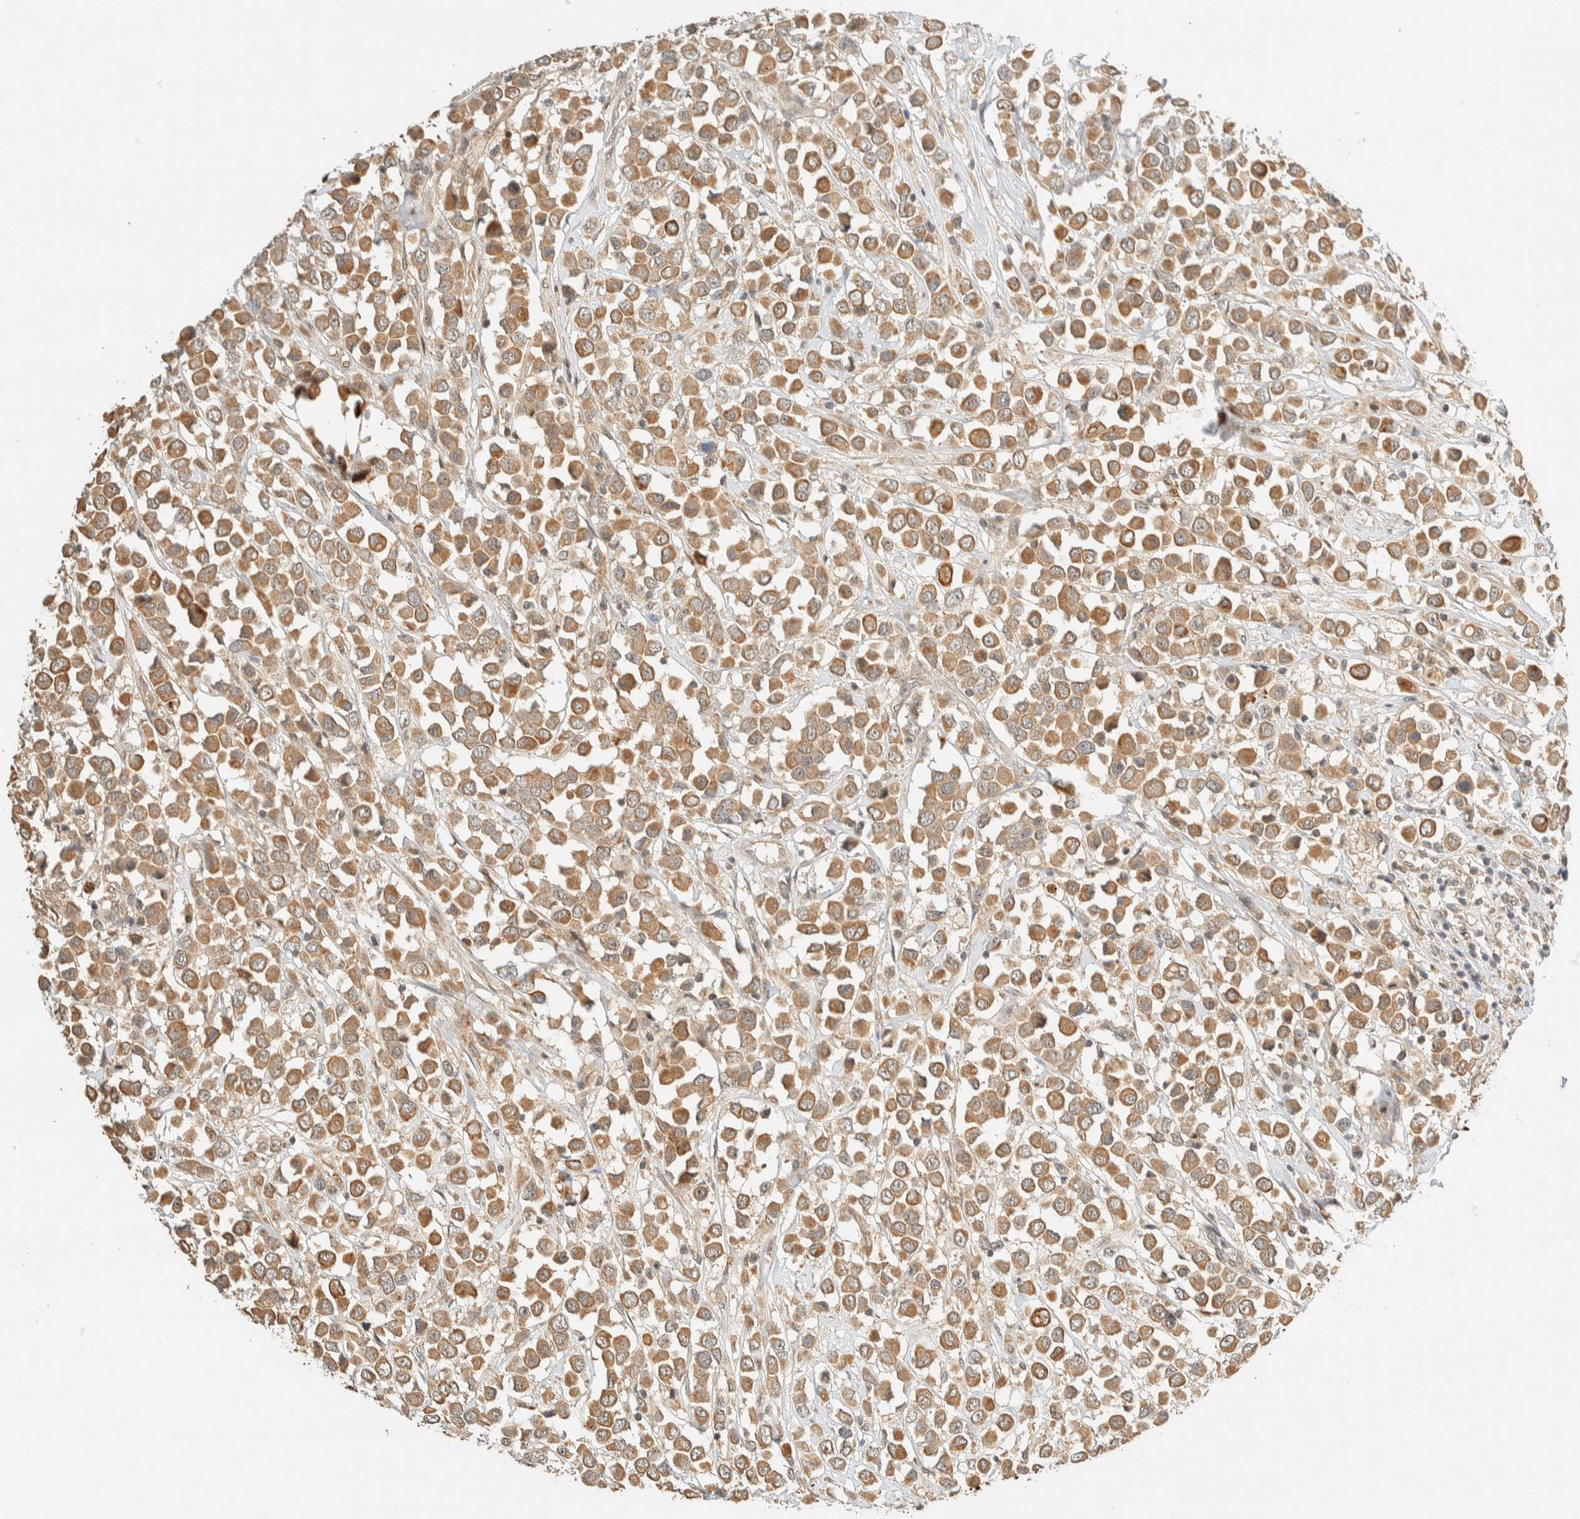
{"staining": {"intensity": "moderate", "quantity": ">75%", "location": "cytoplasmic/membranous"}, "tissue": "breast cancer", "cell_type": "Tumor cells", "image_type": "cancer", "snomed": [{"axis": "morphology", "description": "Duct carcinoma"}, {"axis": "topography", "description": "Breast"}], "caption": "A brown stain highlights moderate cytoplasmic/membranous staining of a protein in breast cancer tumor cells.", "gene": "ZBTB34", "patient": {"sex": "female", "age": 61}}